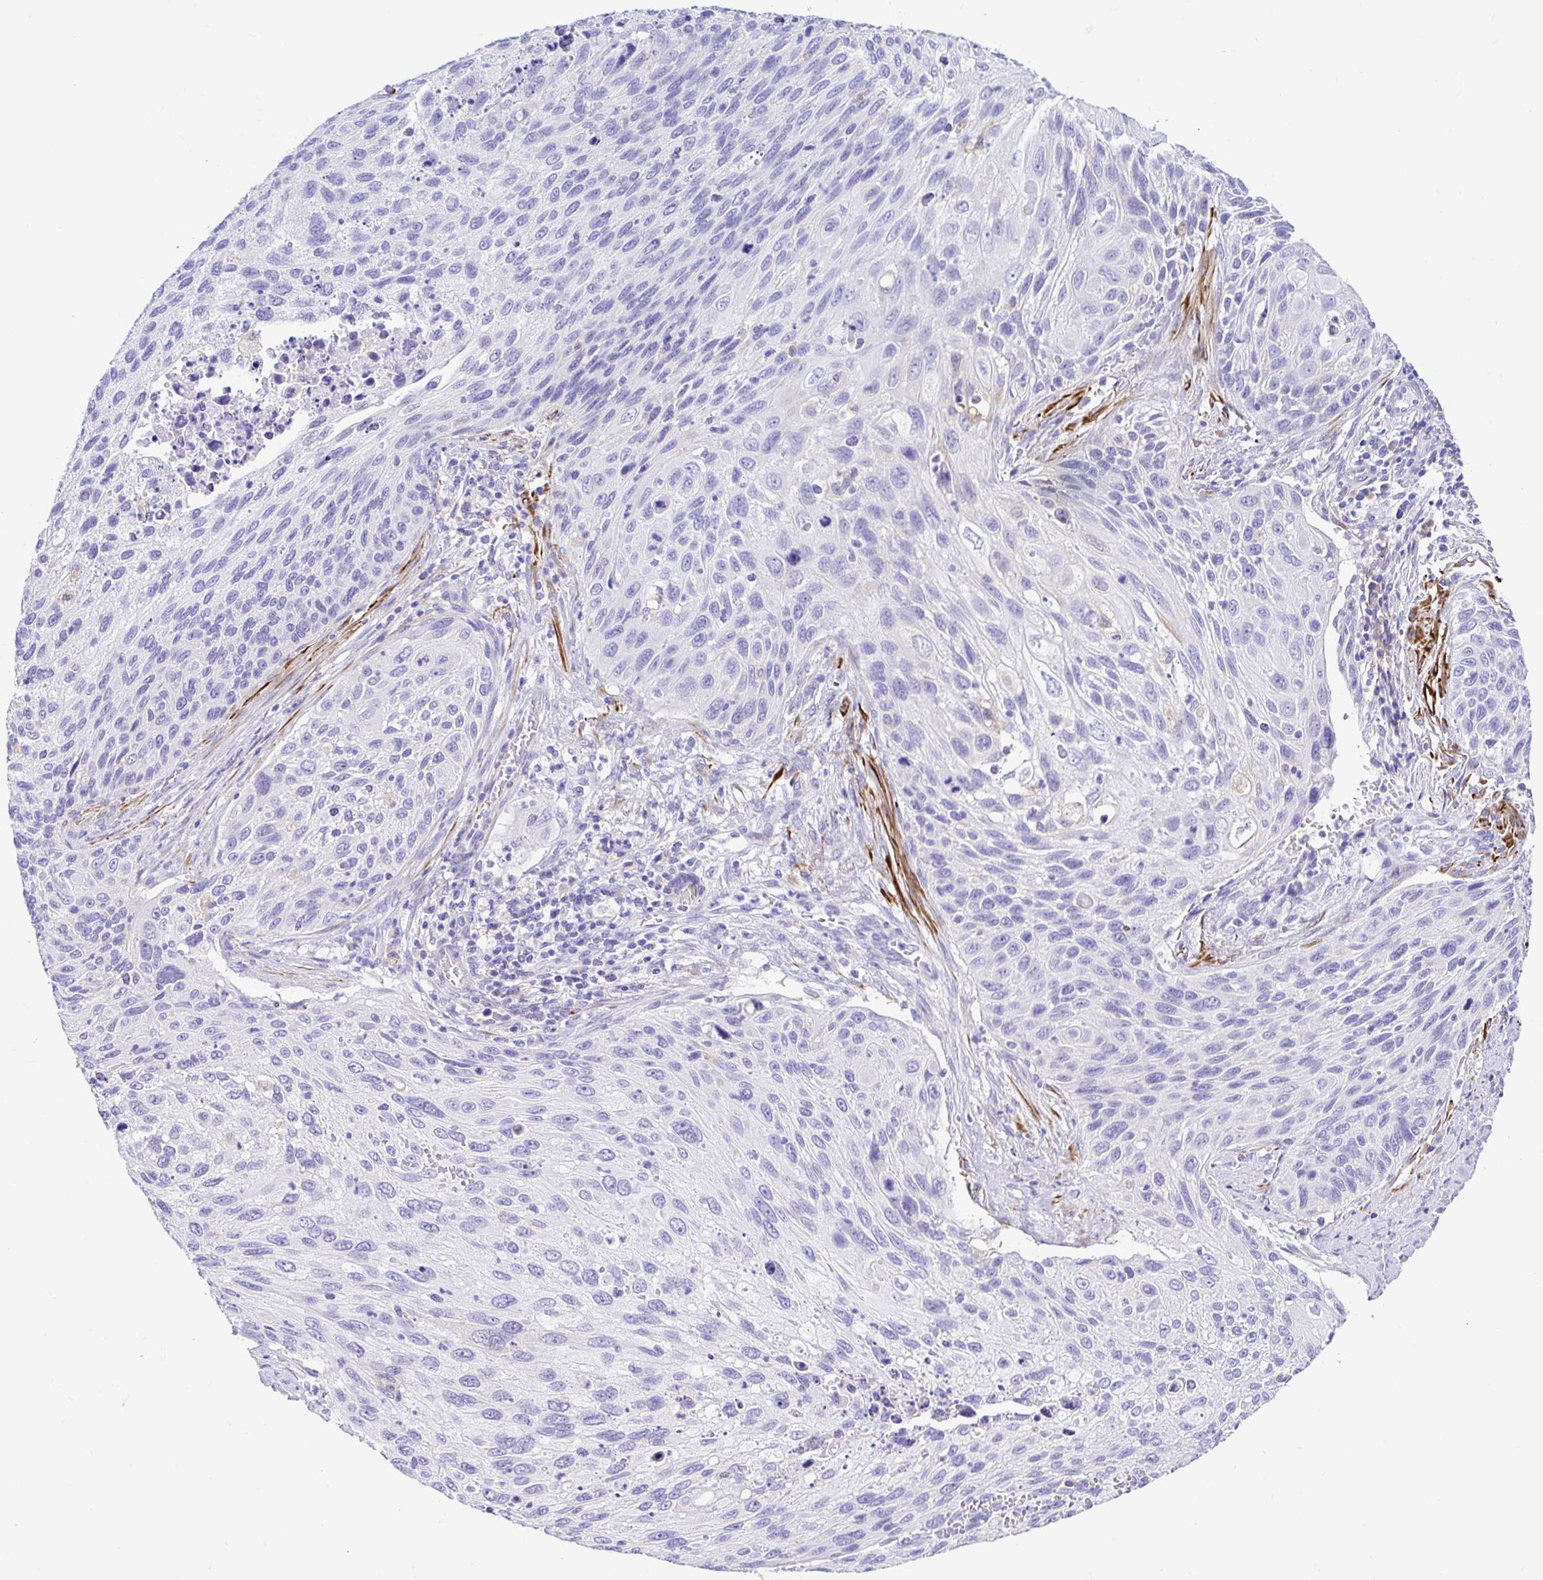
{"staining": {"intensity": "negative", "quantity": "none", "location": "none"}, "tissue": "cervical cancer", "cell_type": "Tumor cells", "image_type": "cancer", "snomed": [{"axis": "morphology", "description": "Squamous cell carcinoma, NOS"}, {"axis": "topography", "description": "Cervix"}], "caption": "Immunohistochemistry of human squamous cell carcinoma (cervical) demonstrates no expression in tumor cells.", "gene": "BACE2", "patient": {"sex": "female", "age": 70}}